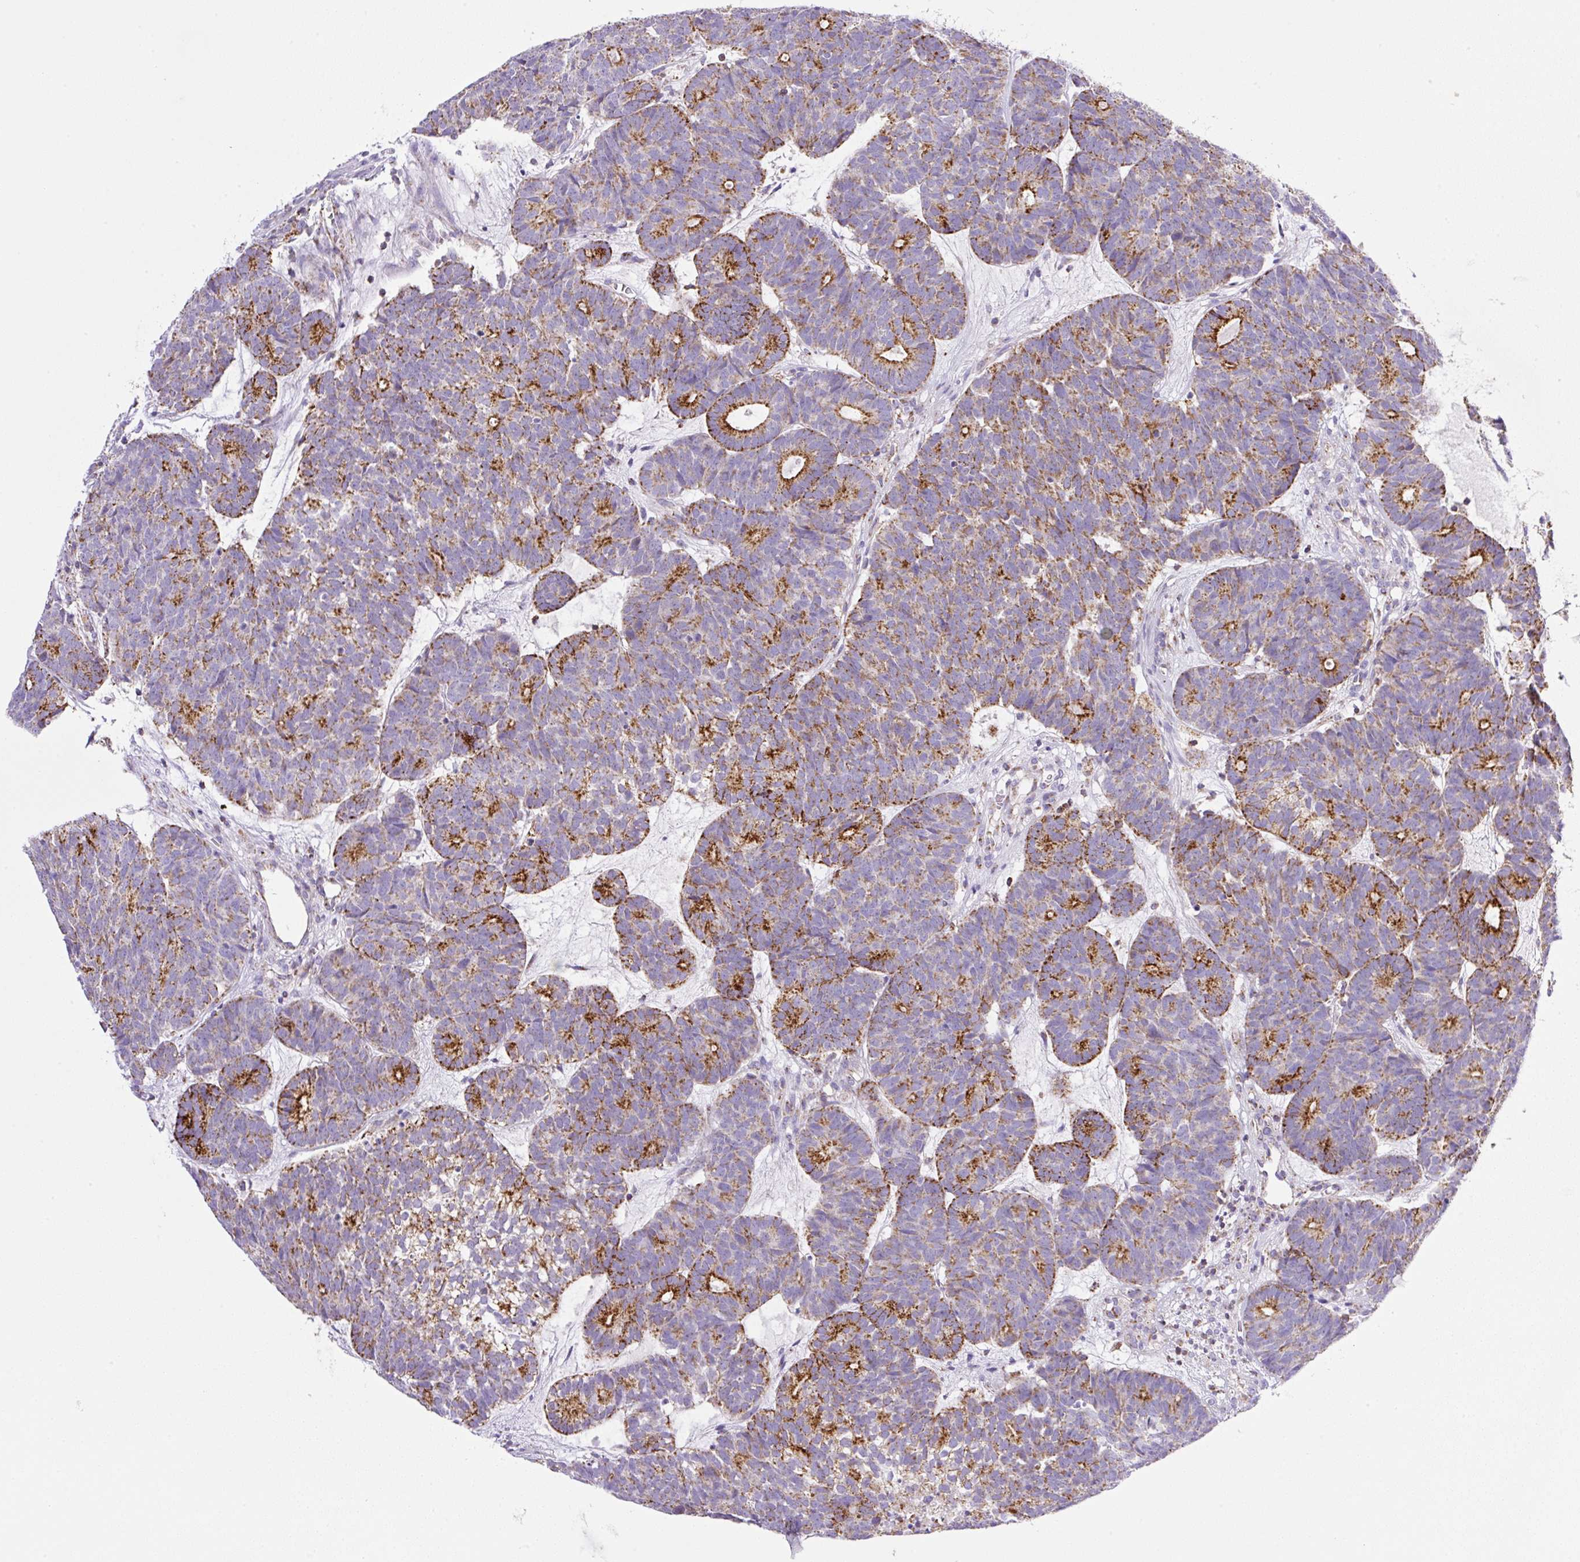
{"staining": {"intensity": "strong", "quantity": "25%-75%", "location": "cytoplasmic/membranous"}, "tissue": "head and neck cancer", "cell_type": "Tumor cells", "image_type": "cancer", "snomed": [{"axis": "morphology", "description": "Adenocarcinoma, NOS"}, {"axis": "topography", "description": "Head-Neck"}], "caption": "High-magnification brightfield microscopy of head and neck adenocarcinoma stained with DAB (brown) and counterstained with hematoxylin (blue). tumor cells exhibit strong cytoplasmic/membranous staining is present in about25%-75% of cells. Using DAB (brown) and hematoxylin (blue) stains, captured at high magnification using brightfield microscopy.", "gene": "NF1", "patient": {"sex": "female", "age": 81}}